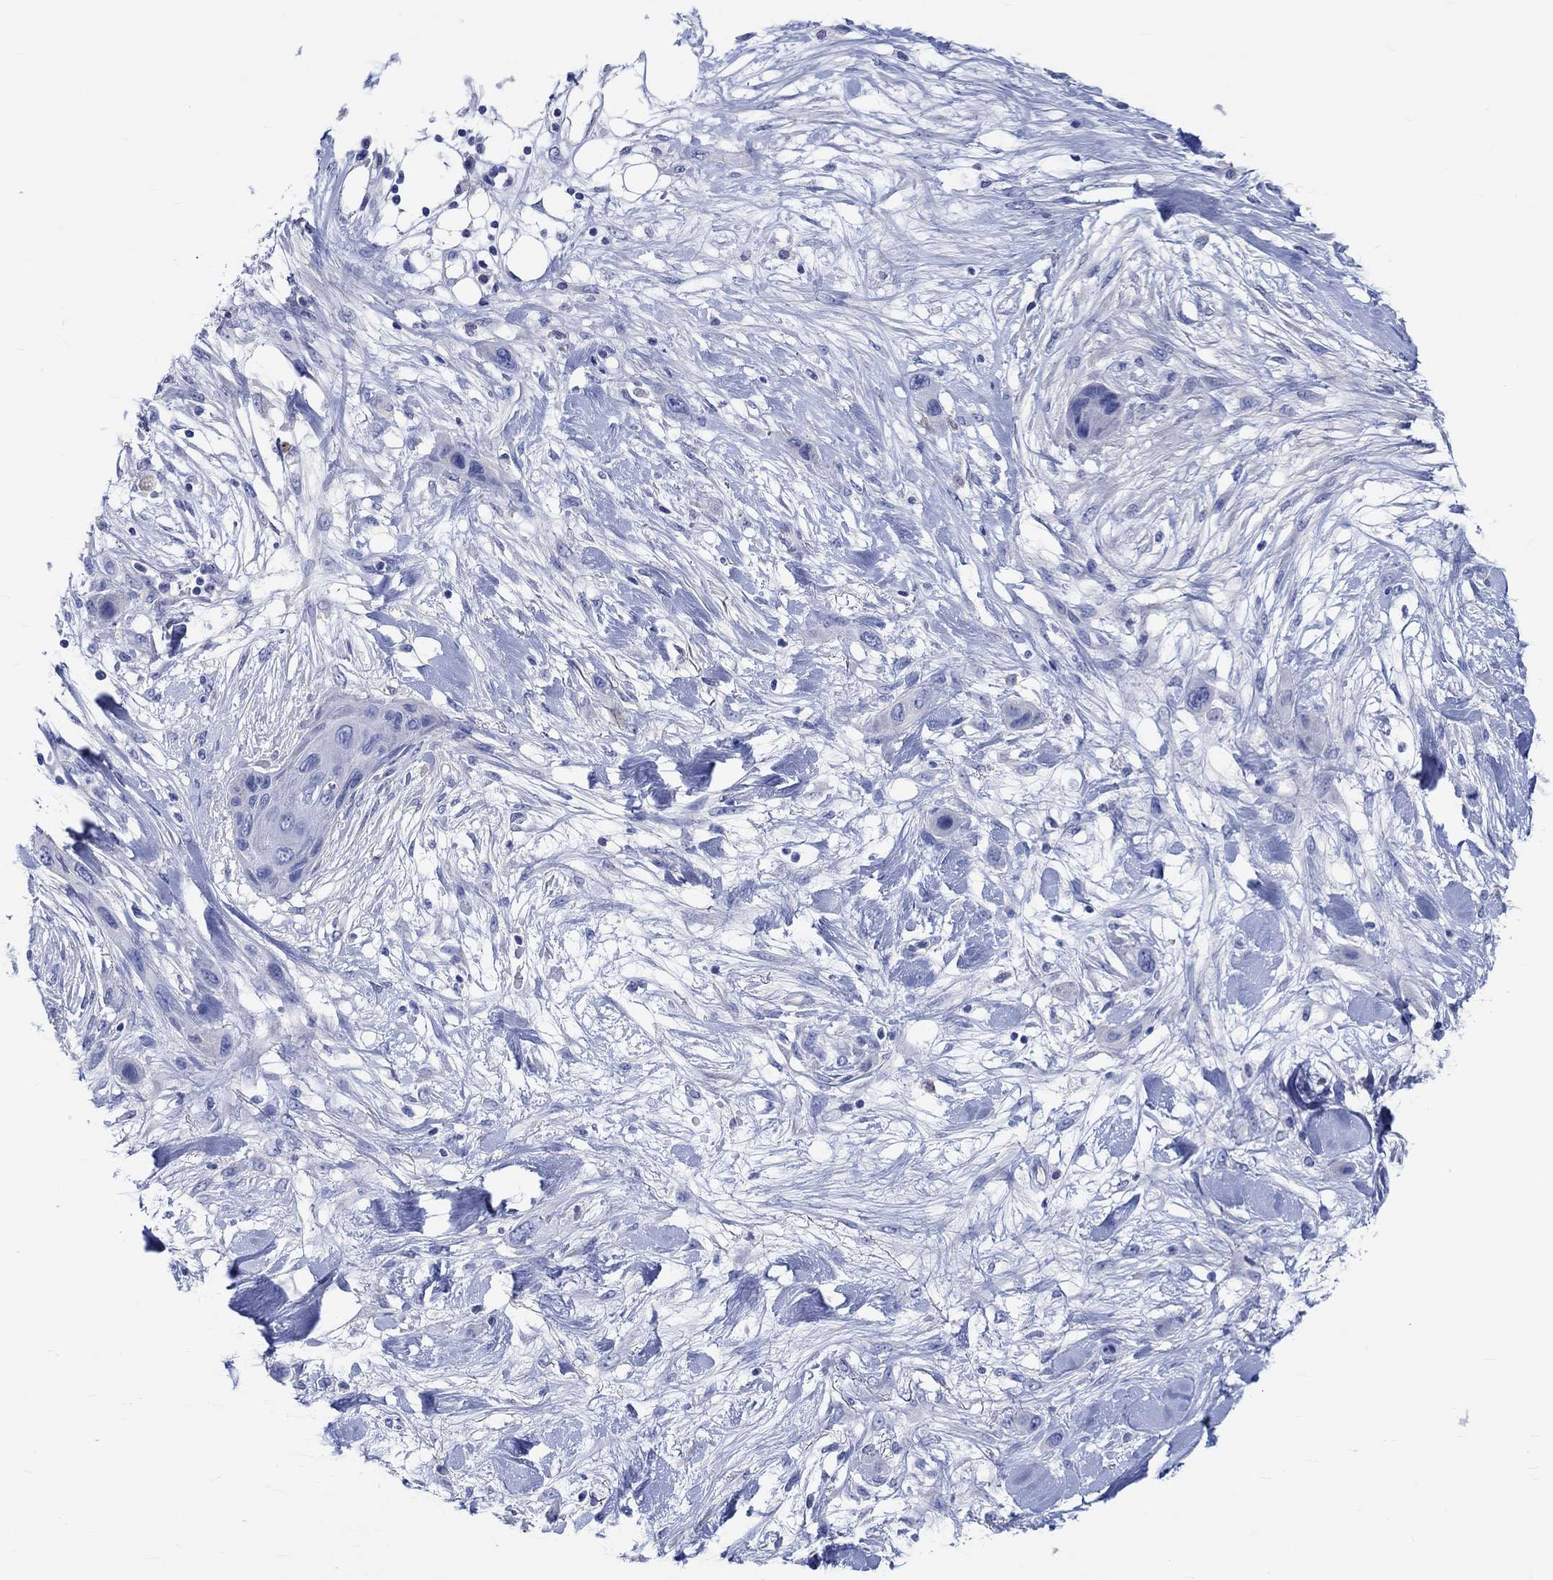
{"staining": {"intensity": "negative", "quantity": "none", "location": "none"}, "tissue": "skin cancer", "cell_type": "Tumor cells", "image_type": "cancer", "snomed": [{"axis": "morphology", "description": "Squamous cell carcinoma, NOS"}, {"axis": "topography", "description": "Skin"}], "caption": "An immunohistochemistry (IHC) image of skin squamous cell carcinoma is shown. There is no staining in tumor cells of skin squamous cell carcinoma.", "gene": "SHISA4", "patient": {"sex": "male", "age": 79}}